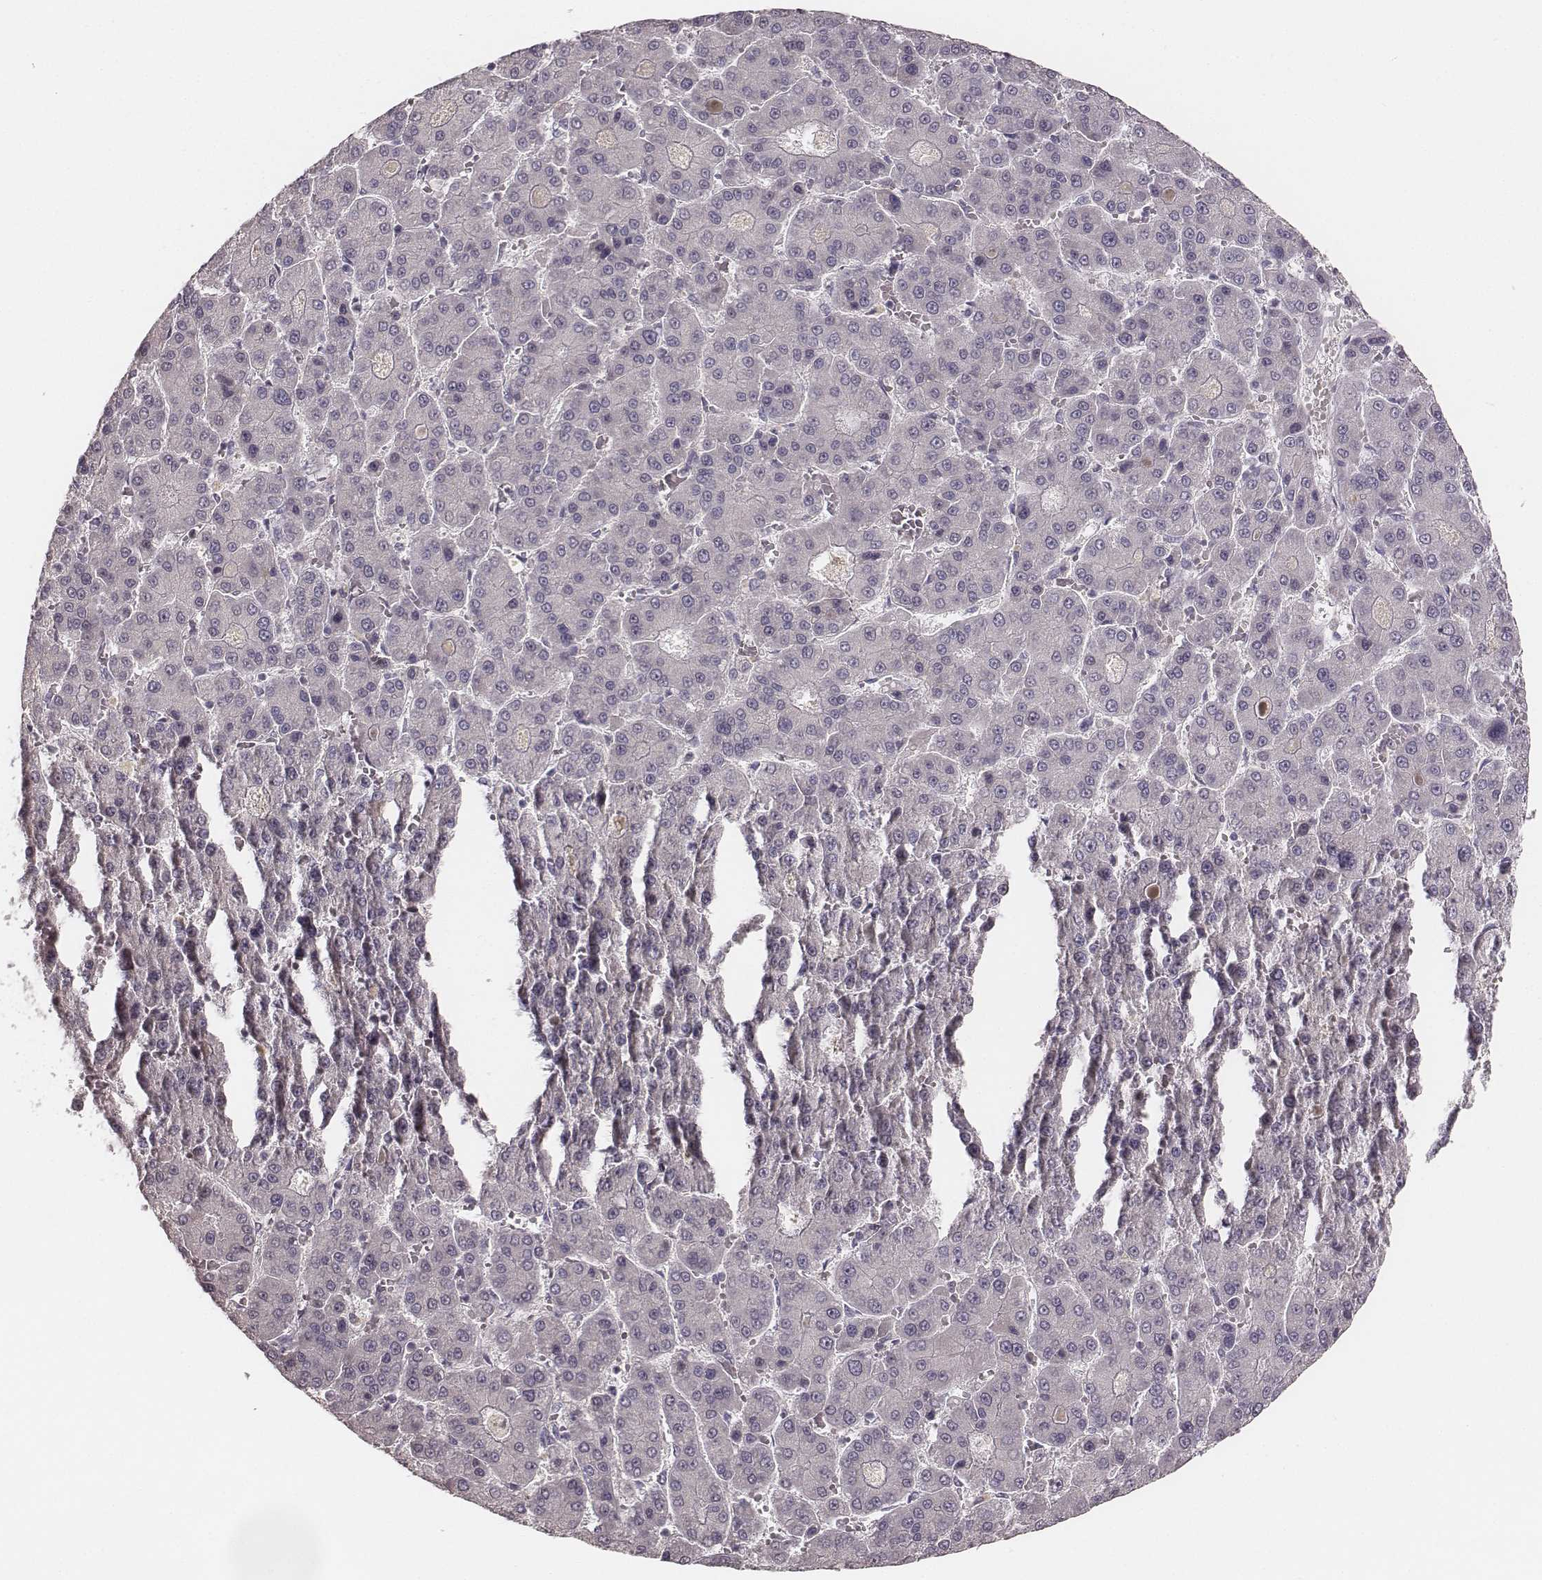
{"staining": {"intensity": "negative", "quantity": "none", "location": "none"}, "tissue": "liver cancer", "cell_type": "Tumor cells", "image_type": "cancer", "snomed": [{"axis": "morphology", "description": "Carcinoma, Hepatocellular, NOS"}, {"axis": "topography", "description": "Liver"}], "caption": "The photomicrograph reveals no staining of tumor cells in liver hepatocellular carcinoma.", "gene": "LY6K", "patient": {"sex": "male", "age": 70}}